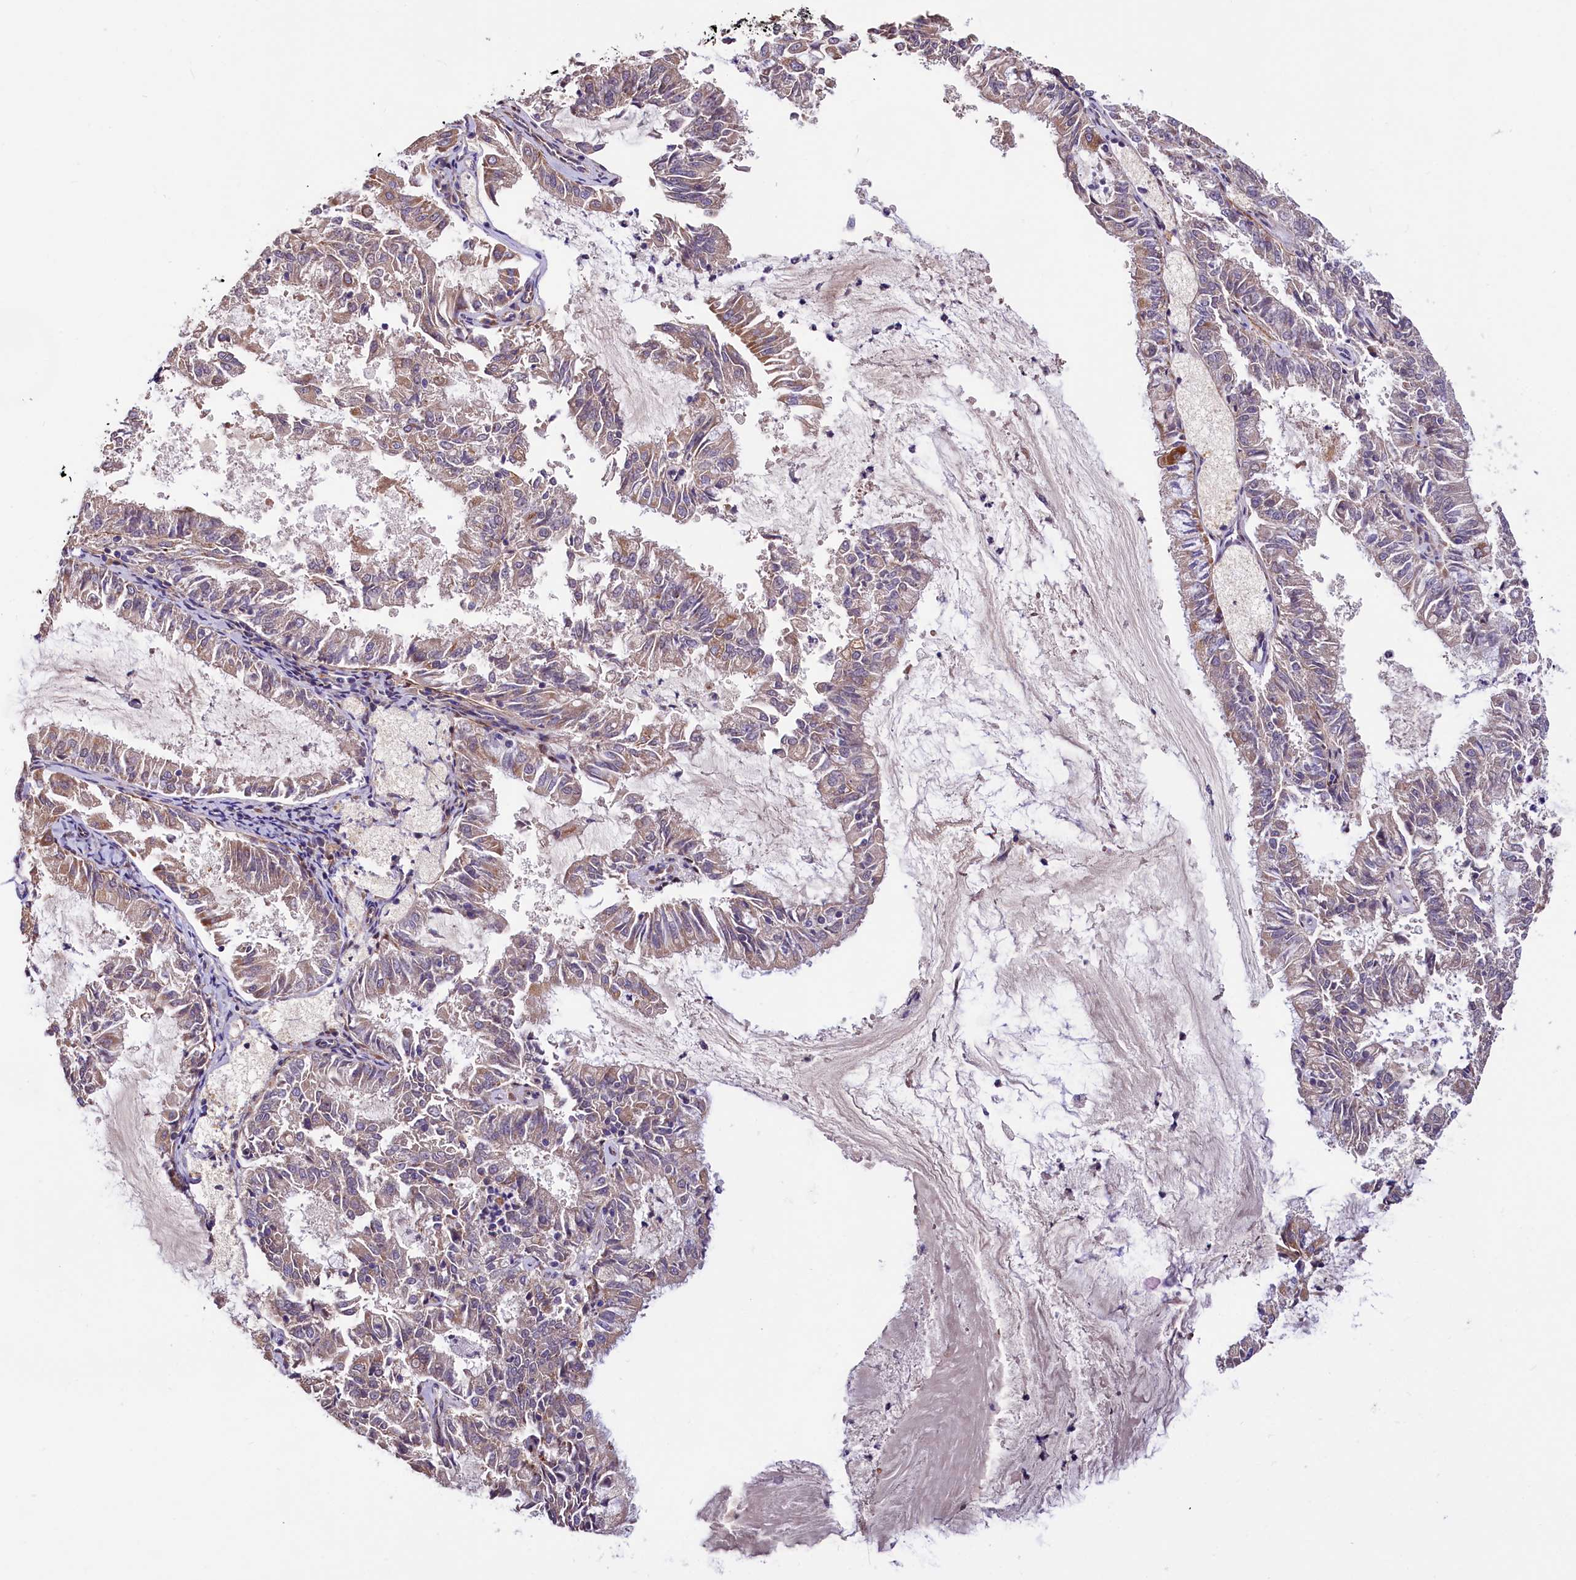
{"staining": {"intensity": "moderate", "quantity": "25%-75%", "location": "cytoplasmic/membranous"}, "tissue": "endometrial cancer", "cell_type": "Tumor cells", "image_type": "cancer", "snomed": [{"axis": "morphology", "description": "Adenocarcinoma, NOS"}, {"axis": "topography", "description": "Endometrium"}], "caption": "IHC micrograph of neoplastic tissue: human adenocarcinoma (endometrial) stained using immunohistochemistry reveals medium levels of moderate protein expression localized specifically in the cytoplasmic/membranous of tumor cells, appearing as a cytoplasmic/membranous brown color.", "gene": "PDZRN3", "patient": {"sex": "female", "age": 57}}